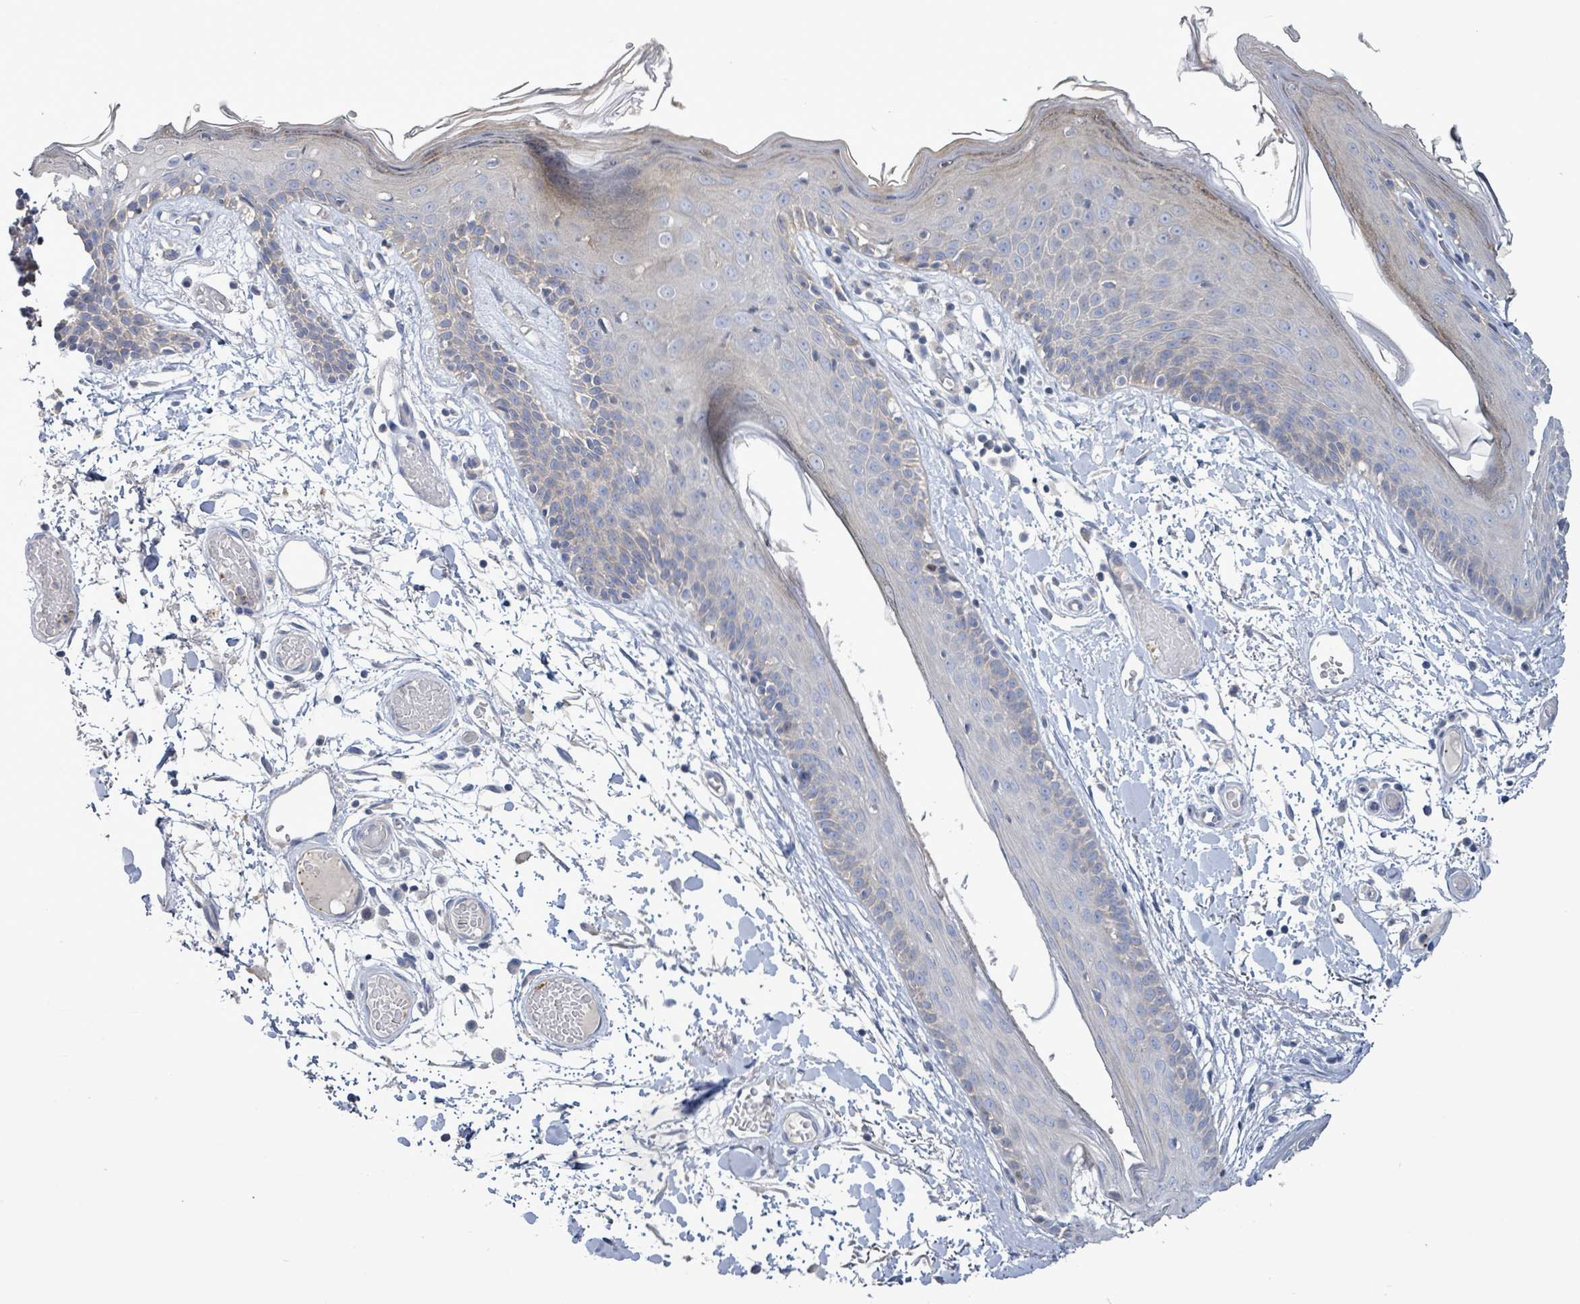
{"staining": {"intensity": "negative", "quantity": "none", "location": "none"}, "tissue": "skin", "cell_type": "Fibroblasts", "image_type": "normal", "snomed": [{"axis": "morphology", "description": "Normal tissue, NOS"}, {"axis": "topography", "description": "Skin"}], "caption": "Fibroblasts show no significant protein staining in benign skin.", "gene": "HRAS", "patient": {"sex": "male", "age": 79}}